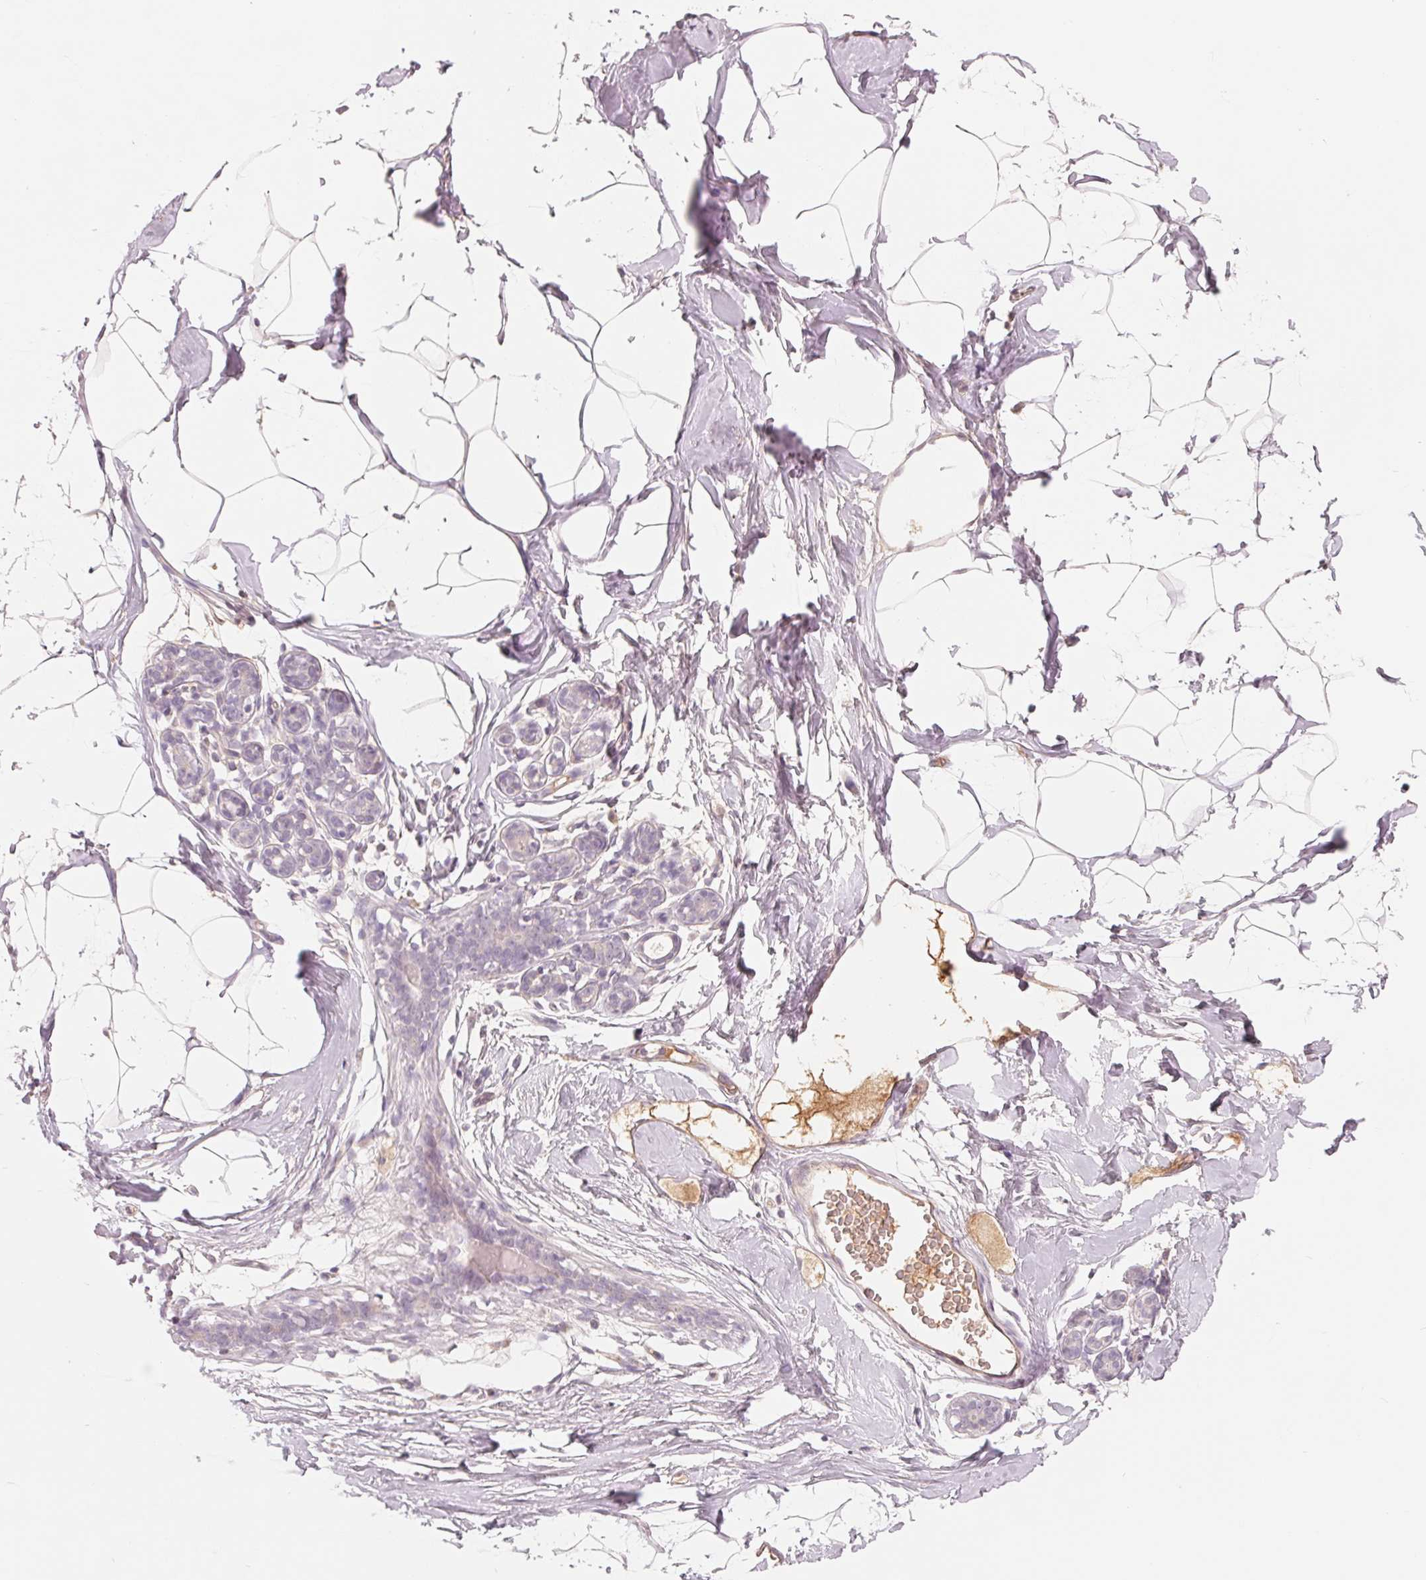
{"staining": {"intensity": "negative", "quantity": "none", "location": "none"}, "tissue": "breast", "cell_type": "Adipocytes", "image_type": "normal", "snomed": [{"axis": "morphology", "description": "Normal tissue, NOS"}, {"axis": "topography", "description": "Breast"}], "caption": "DAB immunohistochemical staining of normal breast displays no significant staining in adipocytes.", "gene": "CFHR2", "patient": {"sex": "female", "age": 32}}